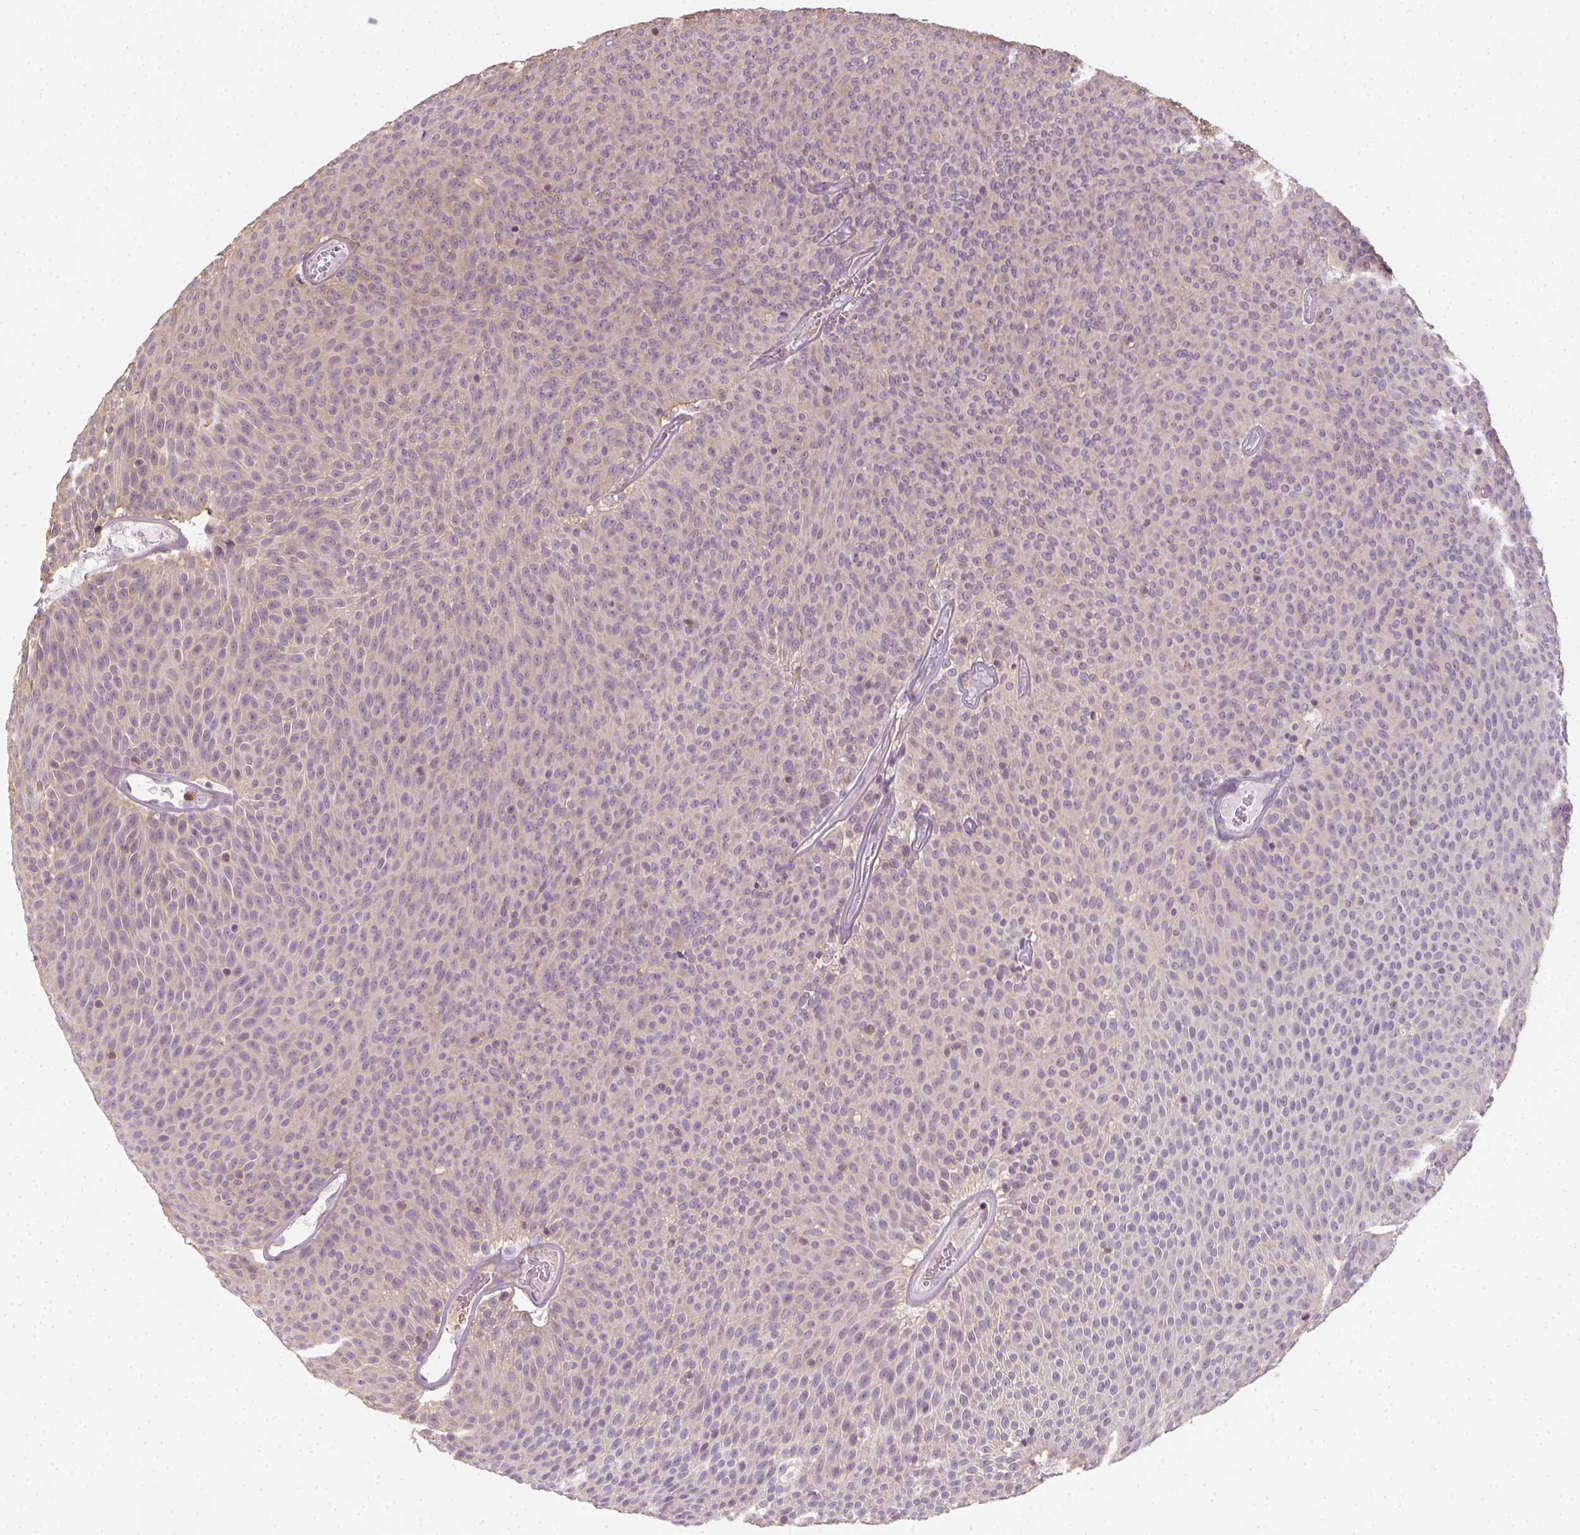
{"staining": {"intensity": "negative", "quantity": "none", "location": "none"}, "tissue": "urothelial cancer", "cell_type": "Tumor cells", "image_type": "cancer", "snomed": [{"axis": "morphology", "description": "Urothelial carcinoma, Low grade"}, {"axis": "topography", "description": "Urinary bladder"}], "caption": "A photomicrograph of urothelial cancer stained for a protein demonstrates no brown staining in tumor cells.", "gene": "EPHB1", "patient": {"sex": "male", "age": 77}}